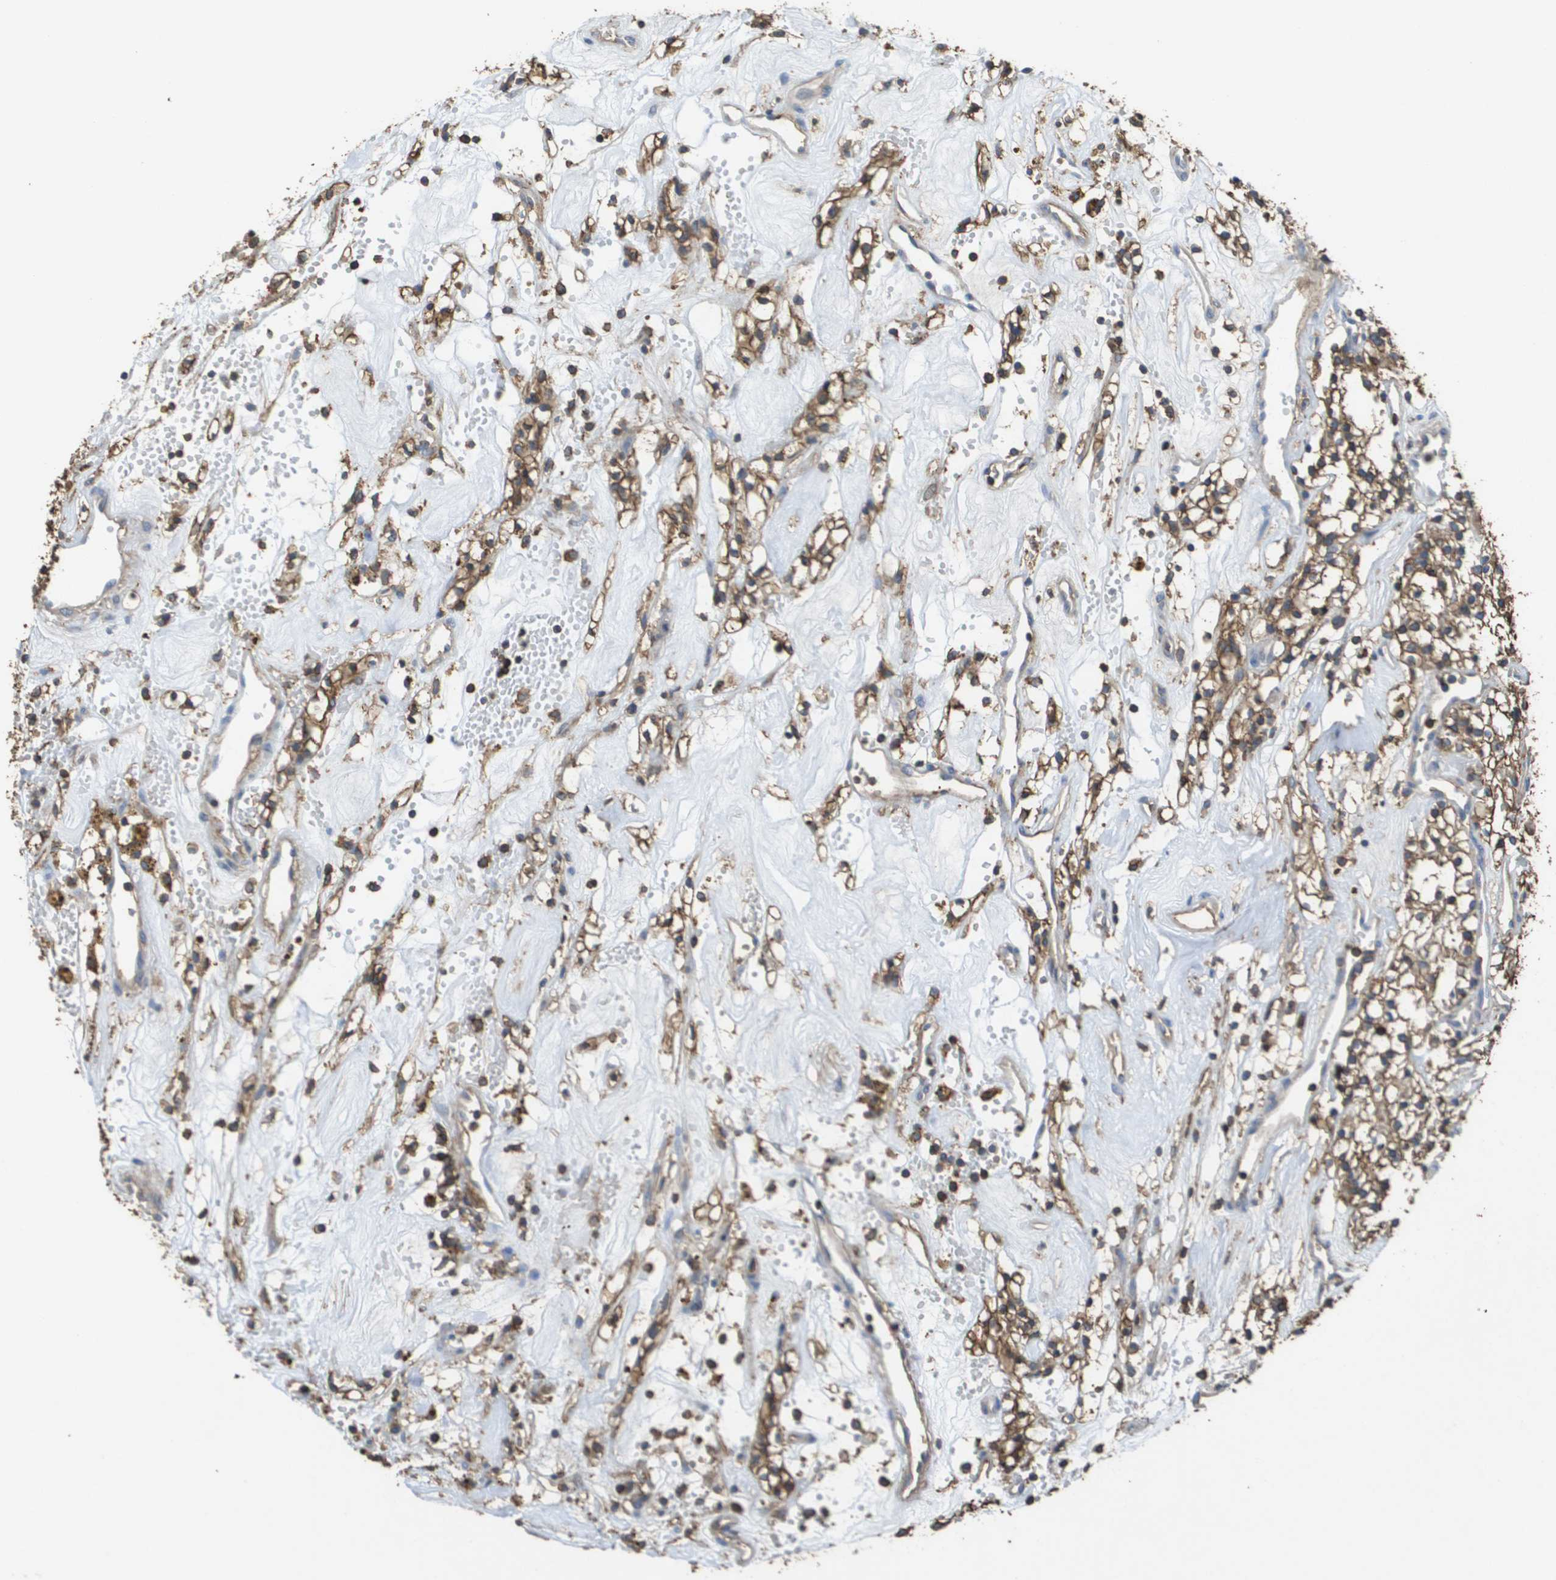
{"staining": {"intensity": "moderate", "quantity": ">75%", "location": "cytoplasmic/membranous"}, "tissue": "renal cancer", "cell_type": "Tumor cells", "image_type": "cancer", "snomed": [{"axis": "morphology", "description": "Adenocarcinoma, NOS"}, {"axis": "topography", "description": "Kidney"}], "caption": "Renal adenocarcinoma tissue exhibits moderate cytoplasmic/membranous expression in about >75% of tumor cells, visualized by immunohistochemistry.", "gene": "PASK", "patient": {"sex": "male", "age": 59}}